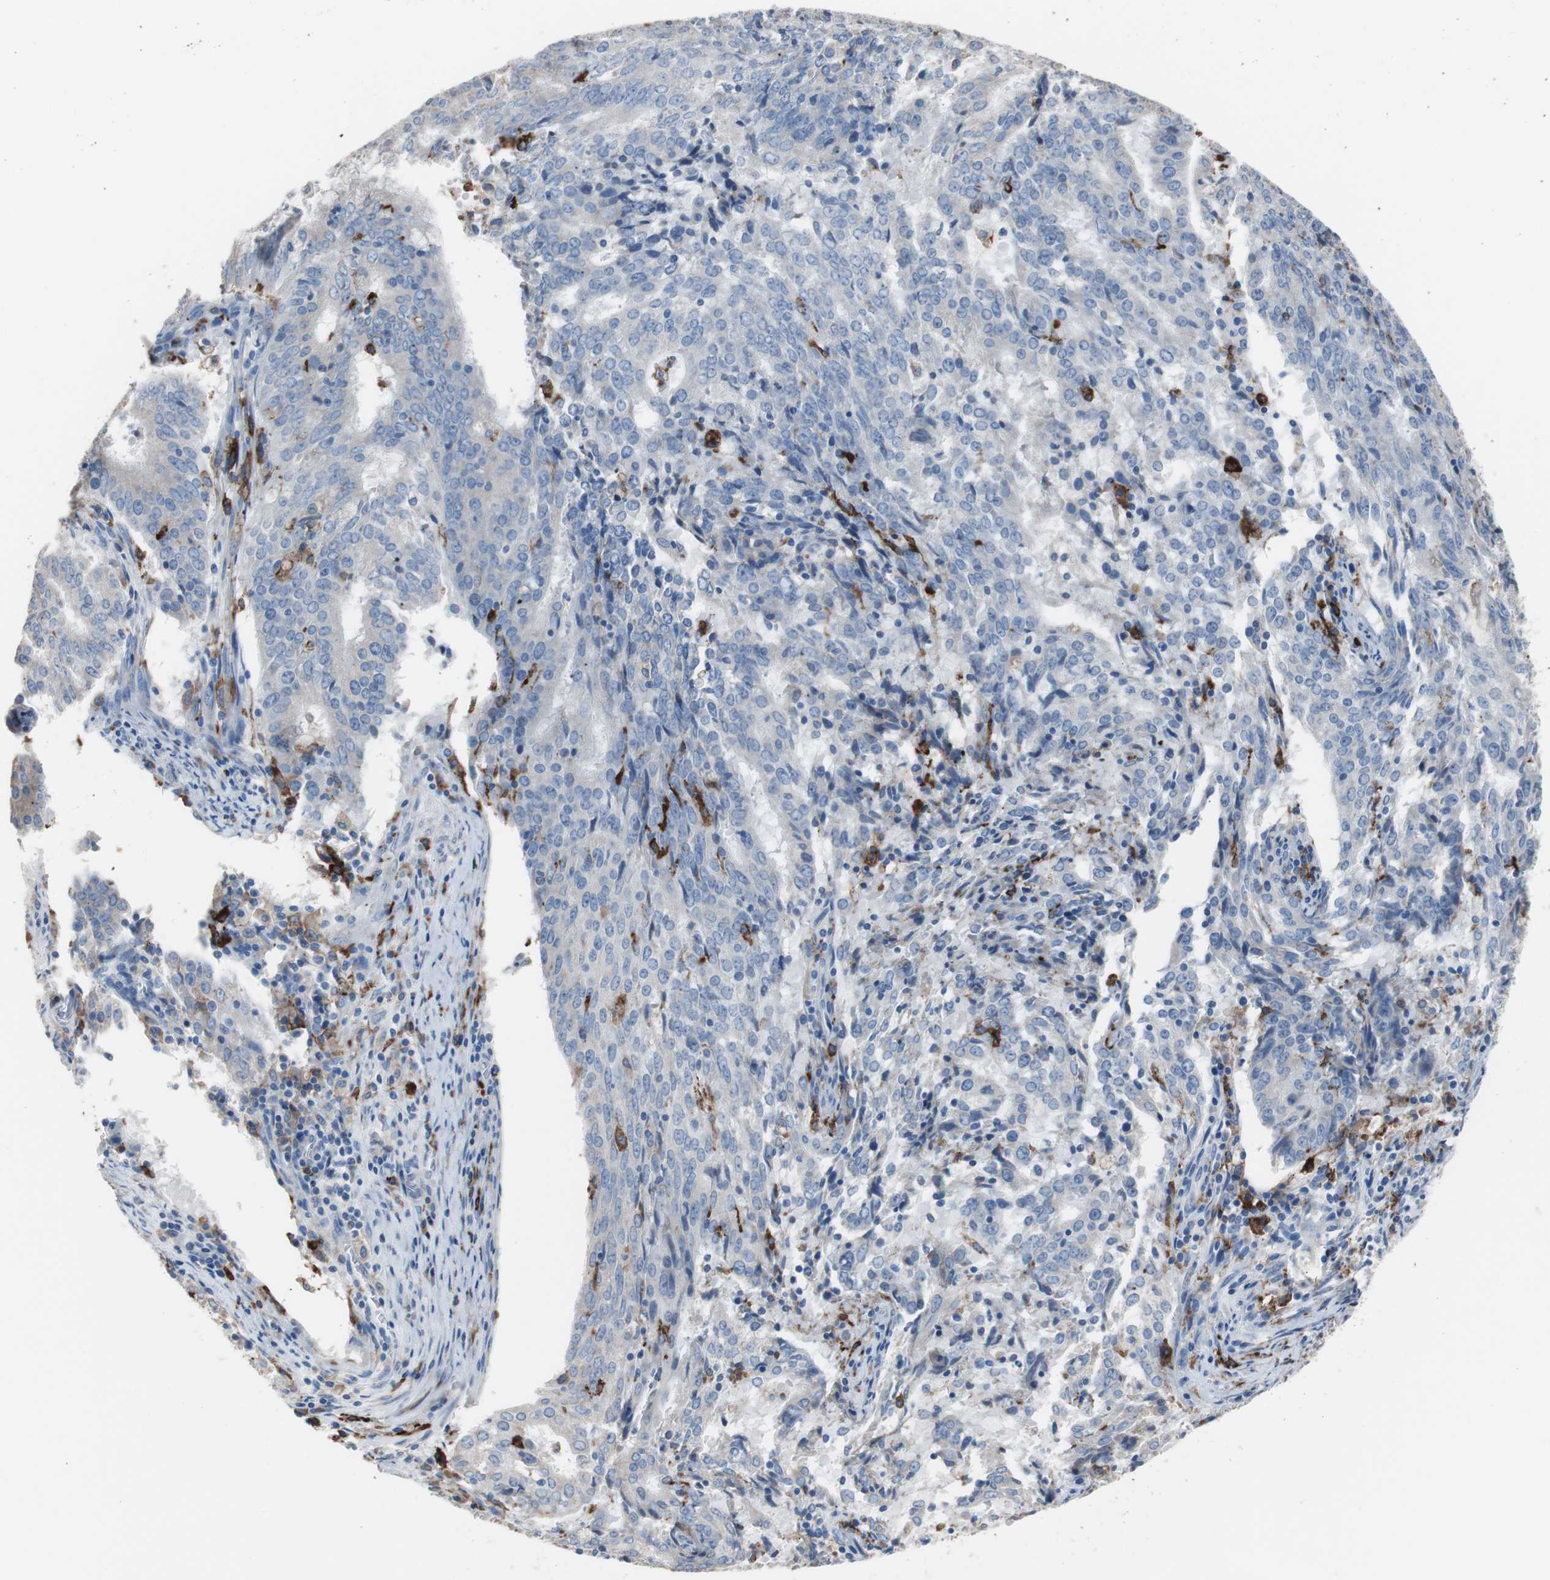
{"staining": {"intensity": "negative", "quantity": "none", "location": "none"}, "tissue": "cervical cancer", "cell_type": "Tumor cells", "image_type": "cancer", "snomed": [{"axis": "morphology", "description": "Adenocarcinoma, NOS"}, {"axis": "topography", "description": "Cervix"}], "caption": "Cervical cancer (adenocarcinoma) was stained to show a protein in brown. There is no significant staining in tumor cells. (Brightfield microscopy of DAB immunohistochemistry (IHC) at high magnification).", "gene": "FCGR2B", "patient": {"sex": "female", "age": 44}}